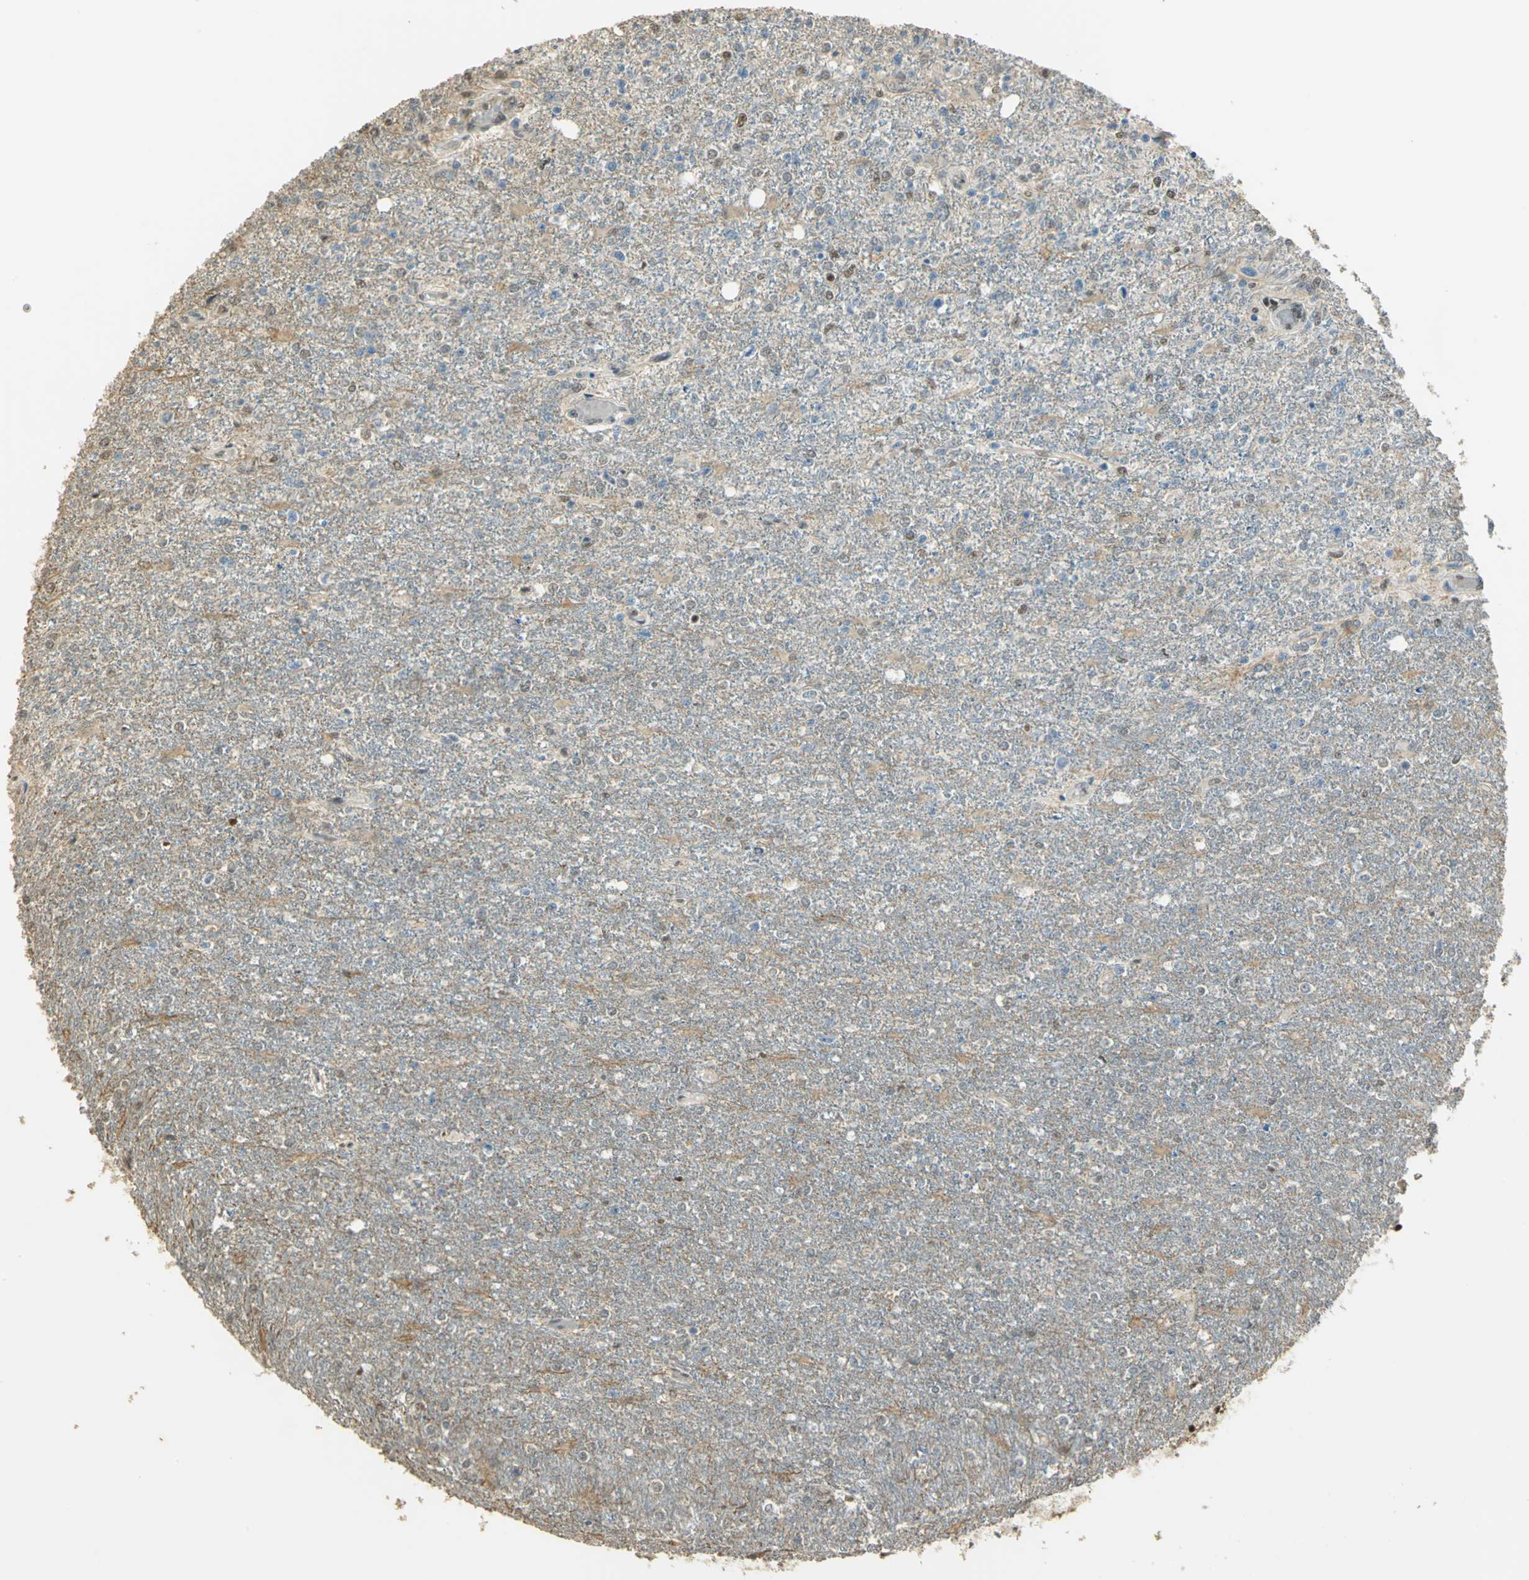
{"staining": {"intensity": "moderate", "quantity": "25%-75%", "location": "nuclear"}, "tissue": "glioma", "cell_type": "Tumor cells", "image_type": "cancer", "snomed": [{"axis": "morphology", "description": "Glioma, malignant, High grade"}, {"axis": "topography", "description": "Cerebral cortex"}], "caption": "Immunohistochemical staining of glioma reveals medium levels of moderate nuclear expression in about 25%-75% of tumor cells. (Stains: DAB in brown, nuclei in blue, Microscopy: brightfield microscopy at high magnification).", "gene": "ELF1", "patient": {"sex": "male", "age": 76}}